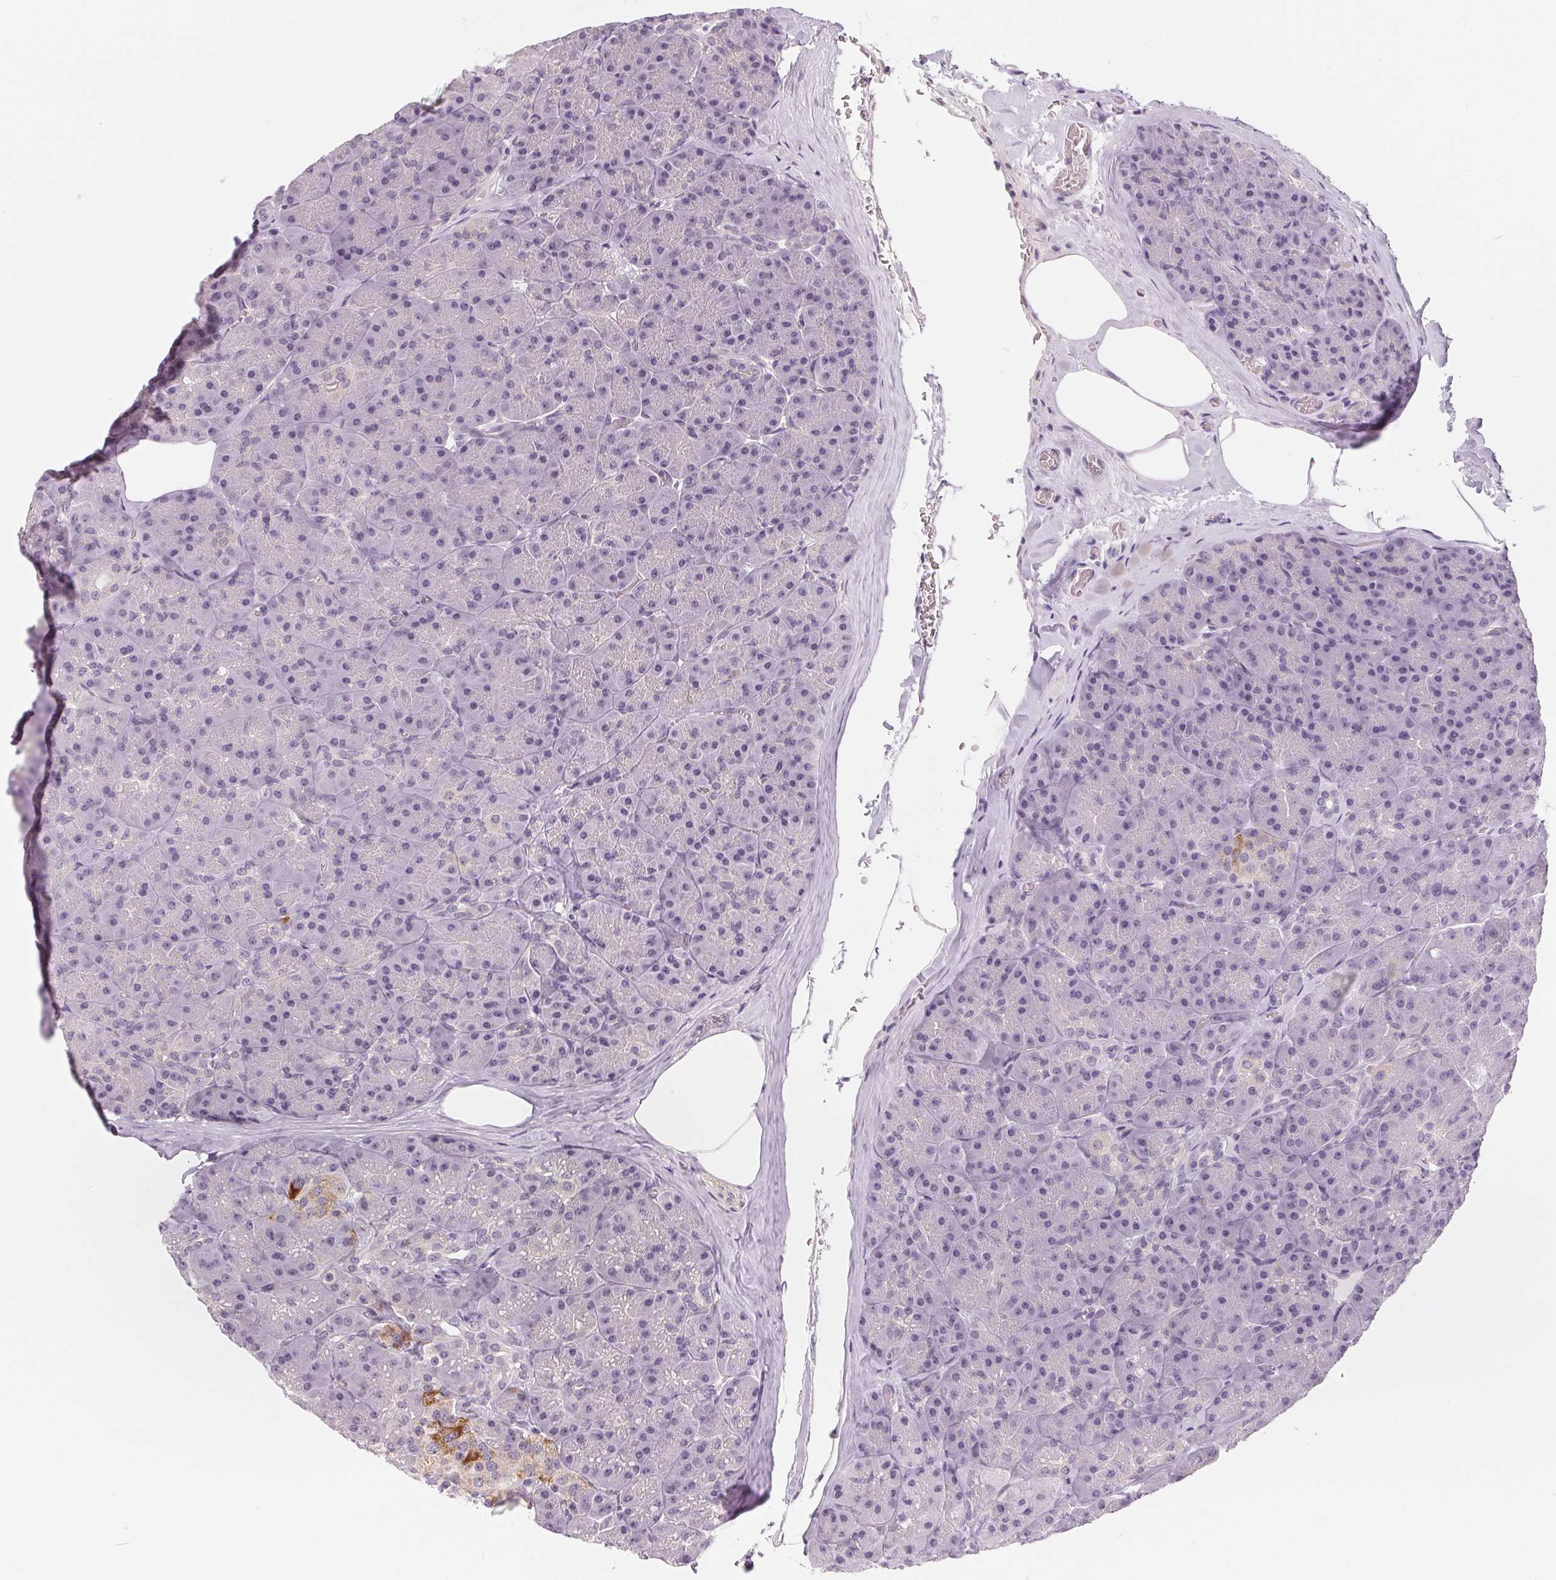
{"staining": {"intensity": "negative", "quantity": "none", "location": "none"}, "tissue": "pancreas", "cell_type": "Exocrine glandular cells", "image_type": "normal", "snomed": [{"axis": "morphology", "description": "Normal tissue, NOS"}, {"axis": "topography", "description": "Pancreas"}], "caption": "DAB immunohistochemical staining of benign pancreas shows no significant staining in exocrine glandular cells. (Immunohistochemistry (ihc), brightfield microscopy, high magnification).", "gene": "CFC1B", "patient": {"sex": "male", "age": 57}}